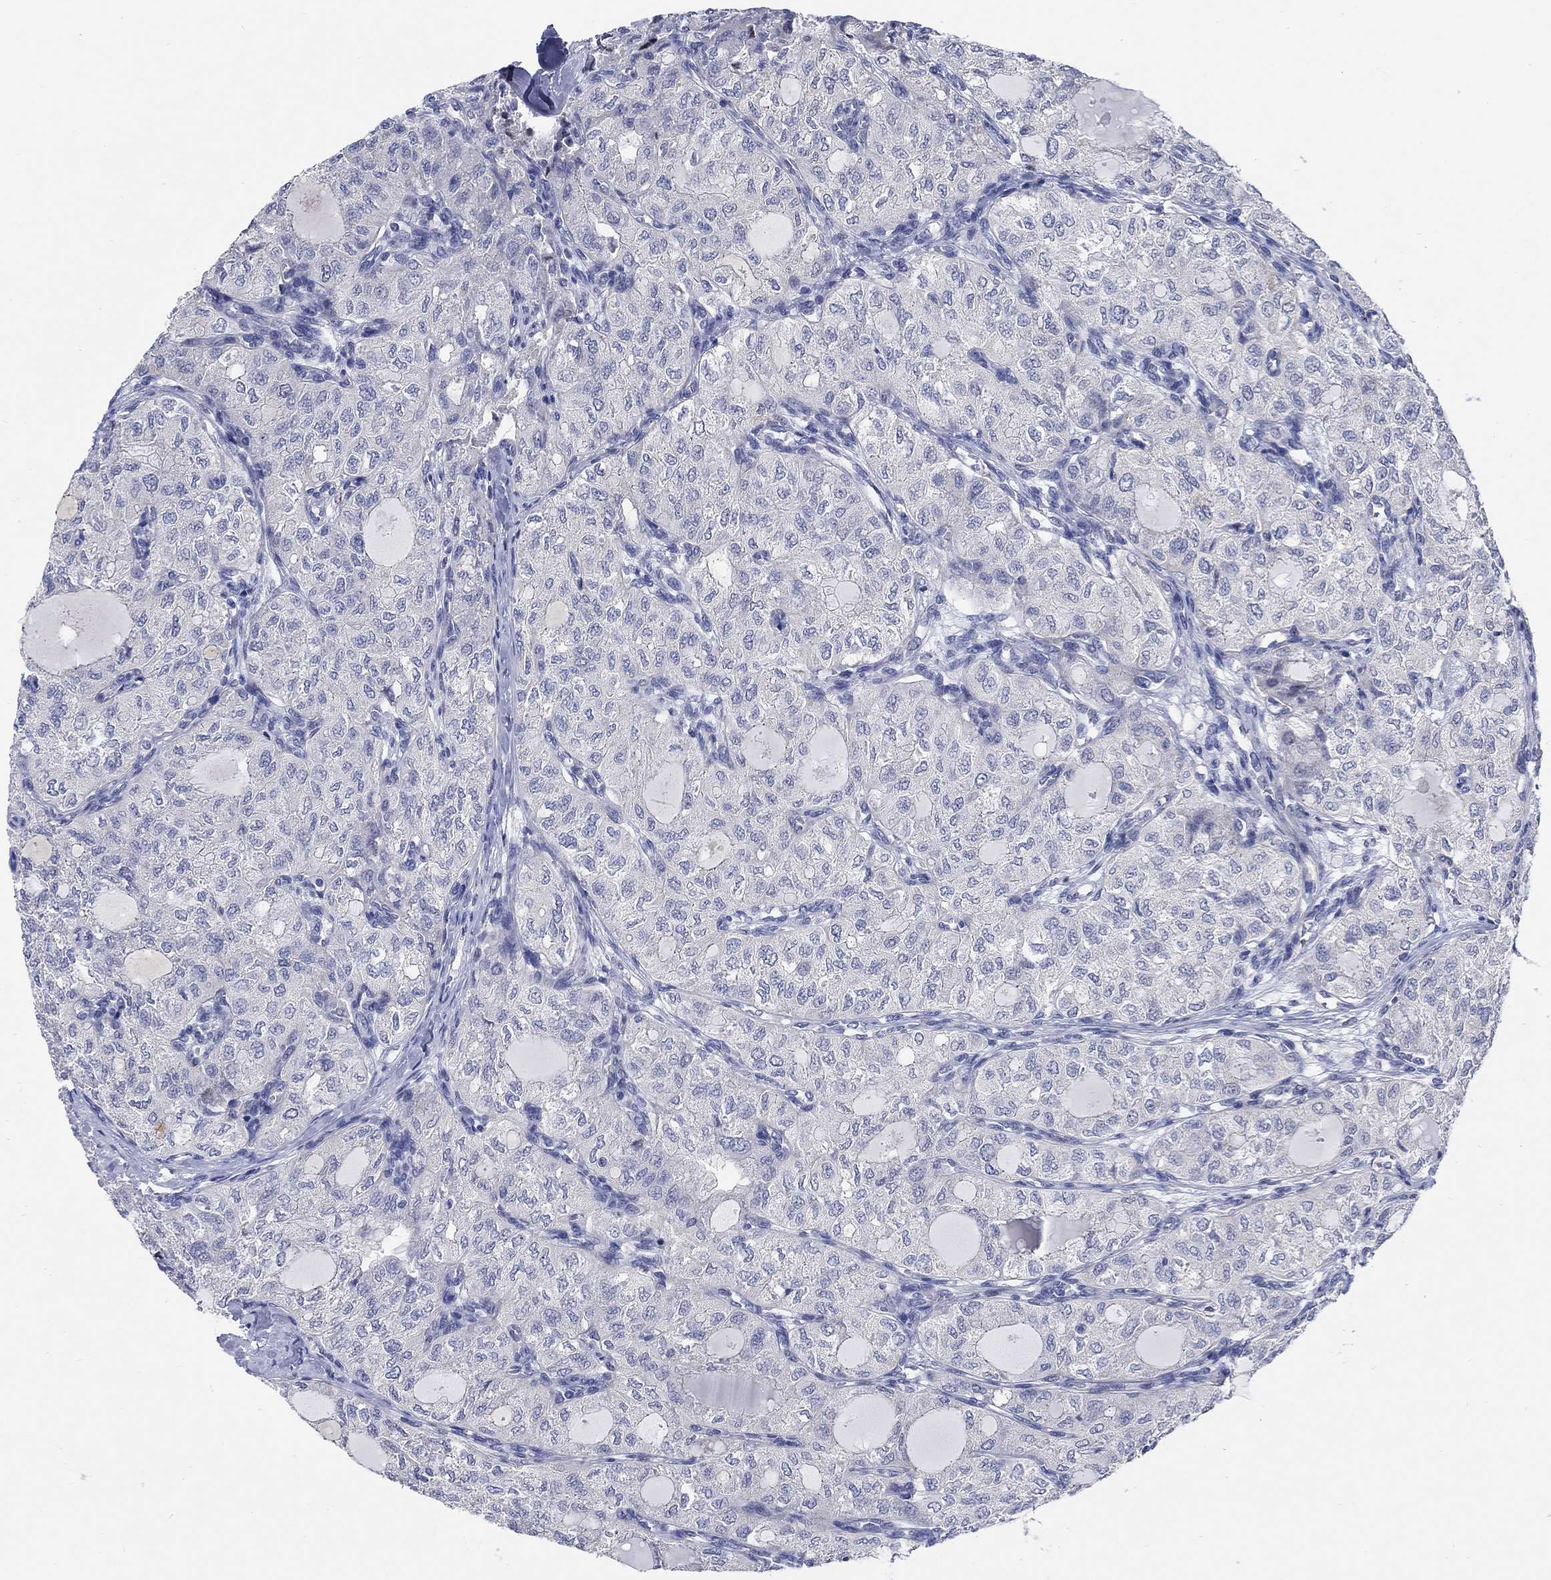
{"staining": {"intensity": "negative", "quantity": "none", "location": "none"}, "tissue": "thyroid cancer", "cell_type": "Tumor cells", "image_type": "cancer", "snomed": [{"axis": "morphology", "description": "Follicular adenoma carcinoma, NOS"}, {"axis": "topography", "description": "Thyroid gland"}], "caption": "DAB (3,3'-diaminobenzidine) immunohistochemical staining of thyroid follicular adenoma carcinoma reveals no significant staining in tumor cells.", "gene": "SMIM18", "patient": {"sex": "male", "age": 75}}